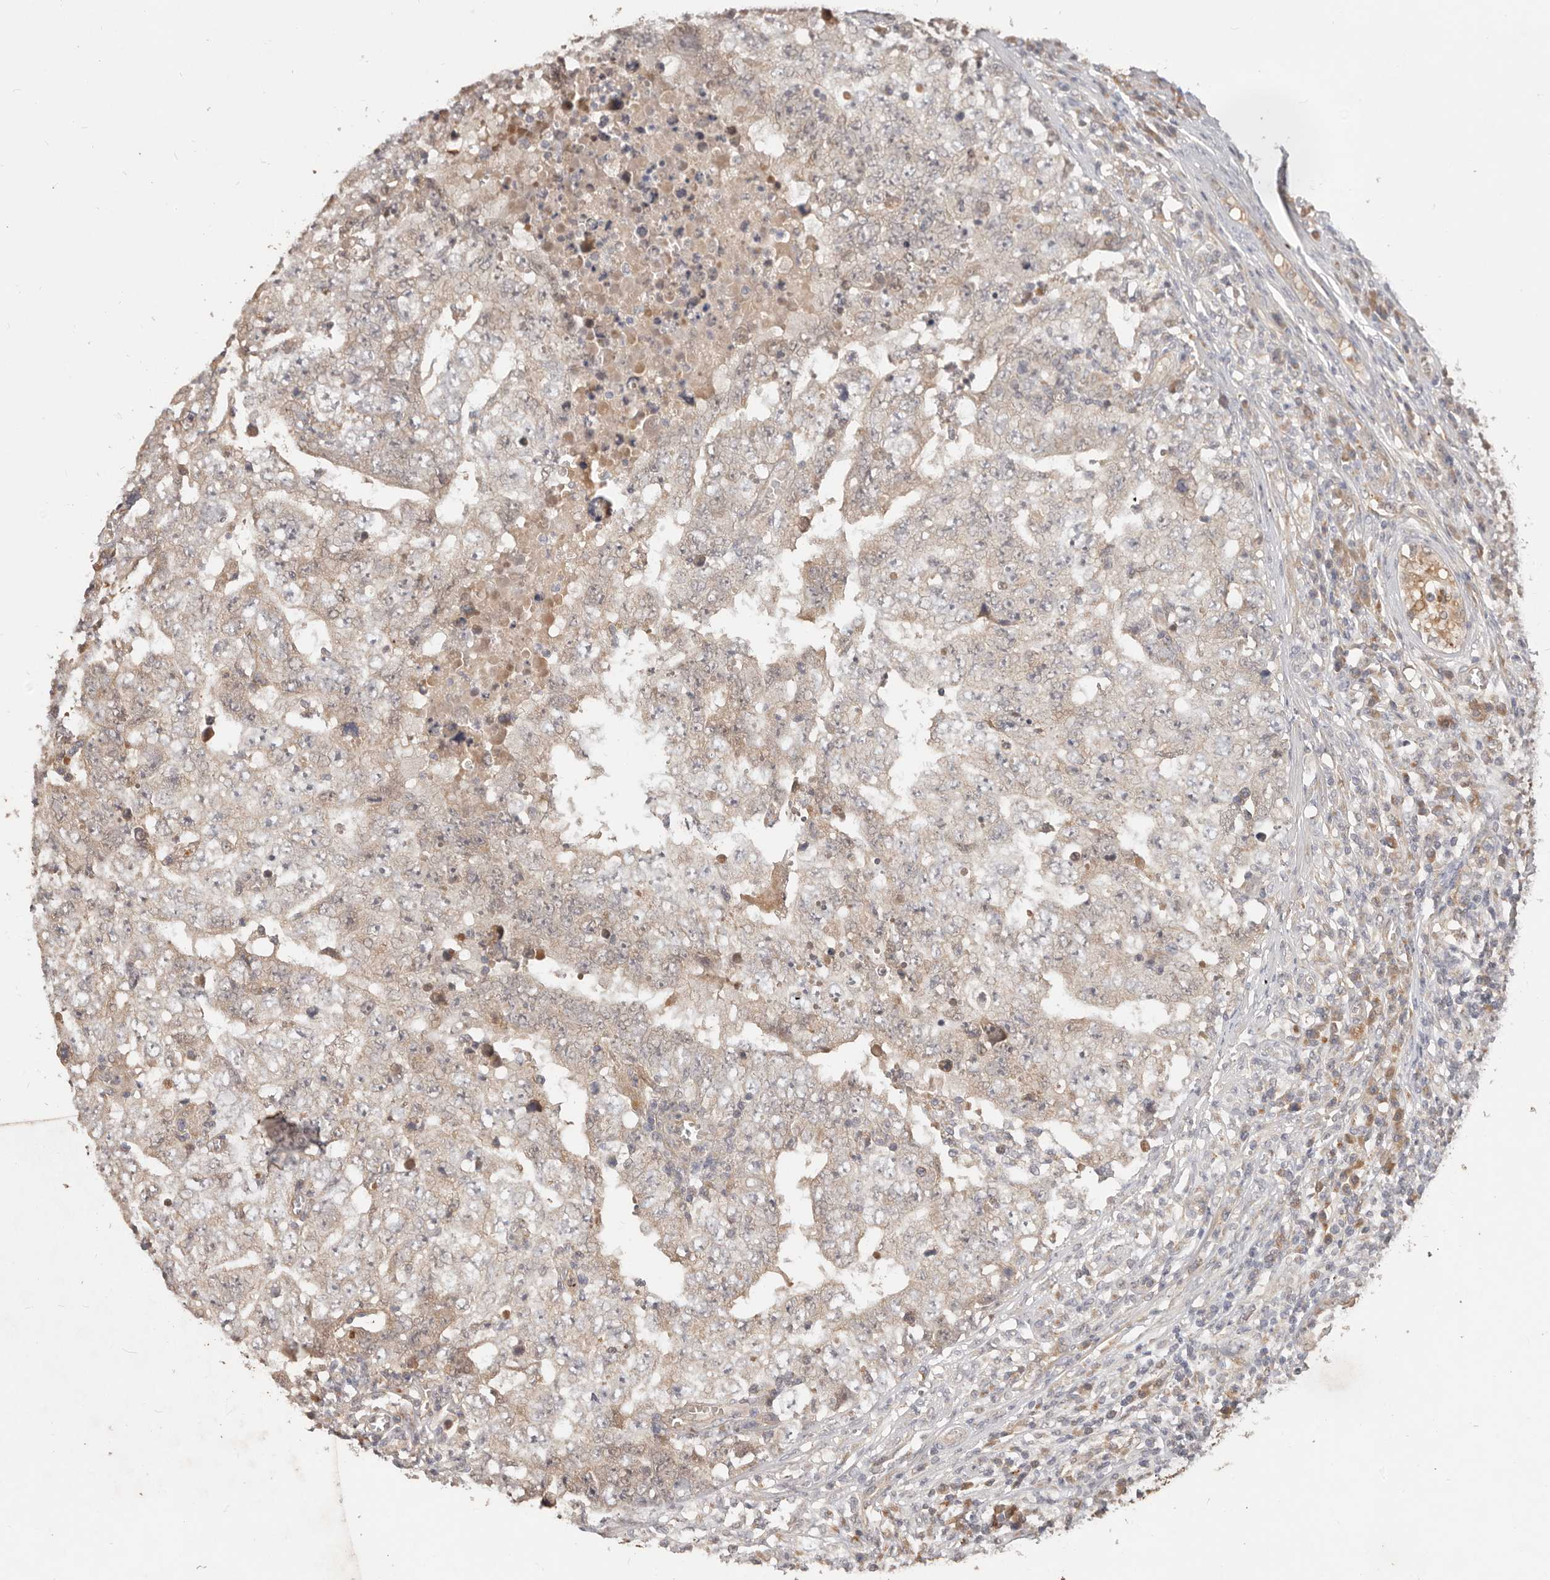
{"staining": {"intensity": "weak", "quantity": ">75%", "location": "cytoplasmic/membranous"}, "tissue": "testis cancer", "cell_type": "Tumor cells", "image_type": "cancer", "snomed": [{"axis": "morphology", "description": "Carcinoma, Embryonal, NOS"}, {"axis": "topography", "description": "Testis"}], "caption": "Immunohistochemistry (IHC) (DAB) staining of testis embryonal carcinoma demonstrates weak cytoplasmic/membranous protein expression in about >75% of tumor cells.", "gene": "MTFR2", "patient": {"sex": "male", "age": 26}}